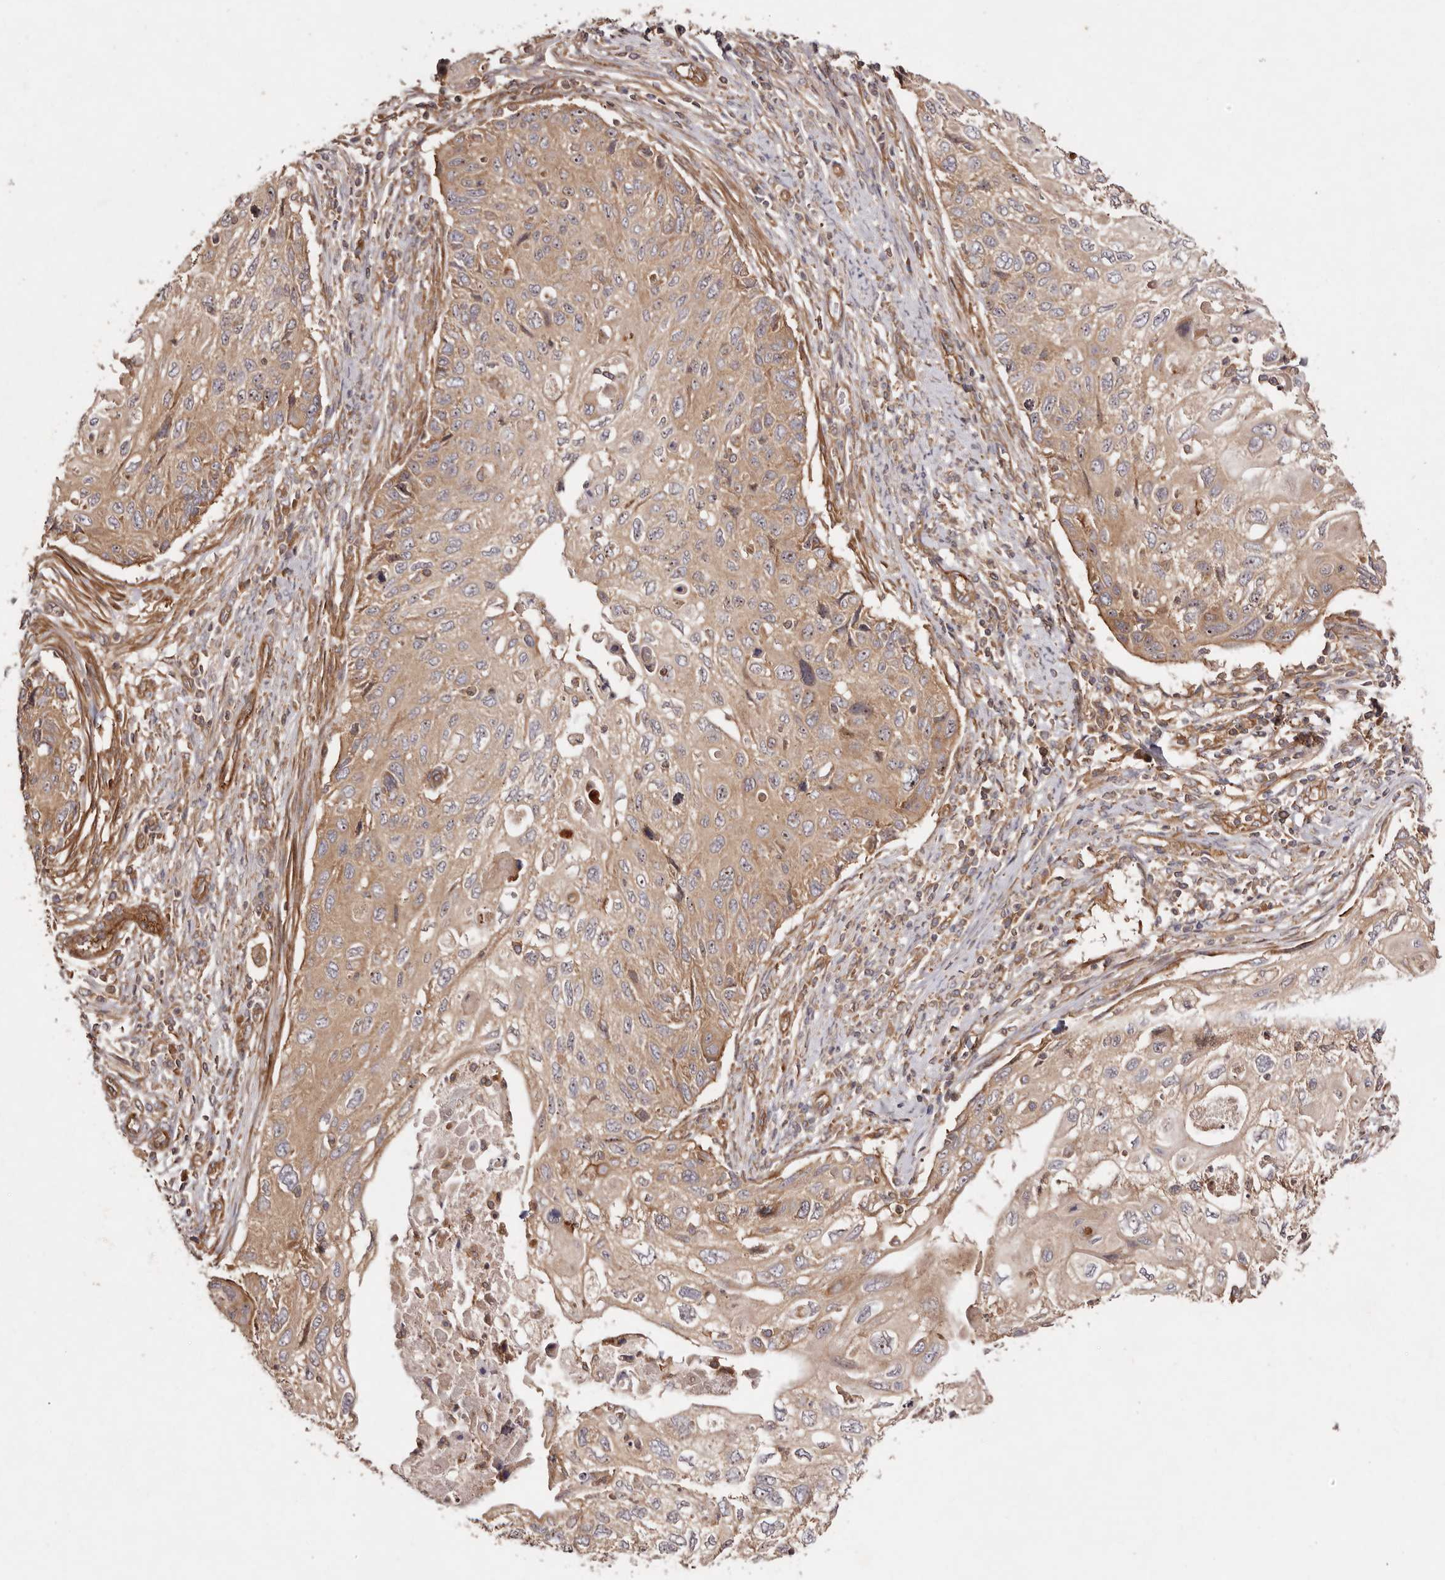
{"staining": {"intensity": "moderate", "quantity": ">75%", "location": "cytoplasmic/membranous,nuclear"}, "tissue": "cervical cancer", "cell_type": "Tumor cells", "image_type": "cancer", "snomed": [{"axis": "morphology", "description": "Squamous cell carcinoma, NOS"}, {"axis": "topography", "description": "Cervix"}], "caption": "Protein staining of squamous cell carcinoma (cervical) tissue displays moderate cytoplasmic/membranous and nuclear positivity in approximately >75% of tumor cells. The staining is performed using DAB (3,3'-diaminobenzidine) brown chromogen to label protein expression. The nuclei are counter-stained blue using hematoxylin.", "gene": "RPS6", "patient": {"sex": "female", "age": 70}}